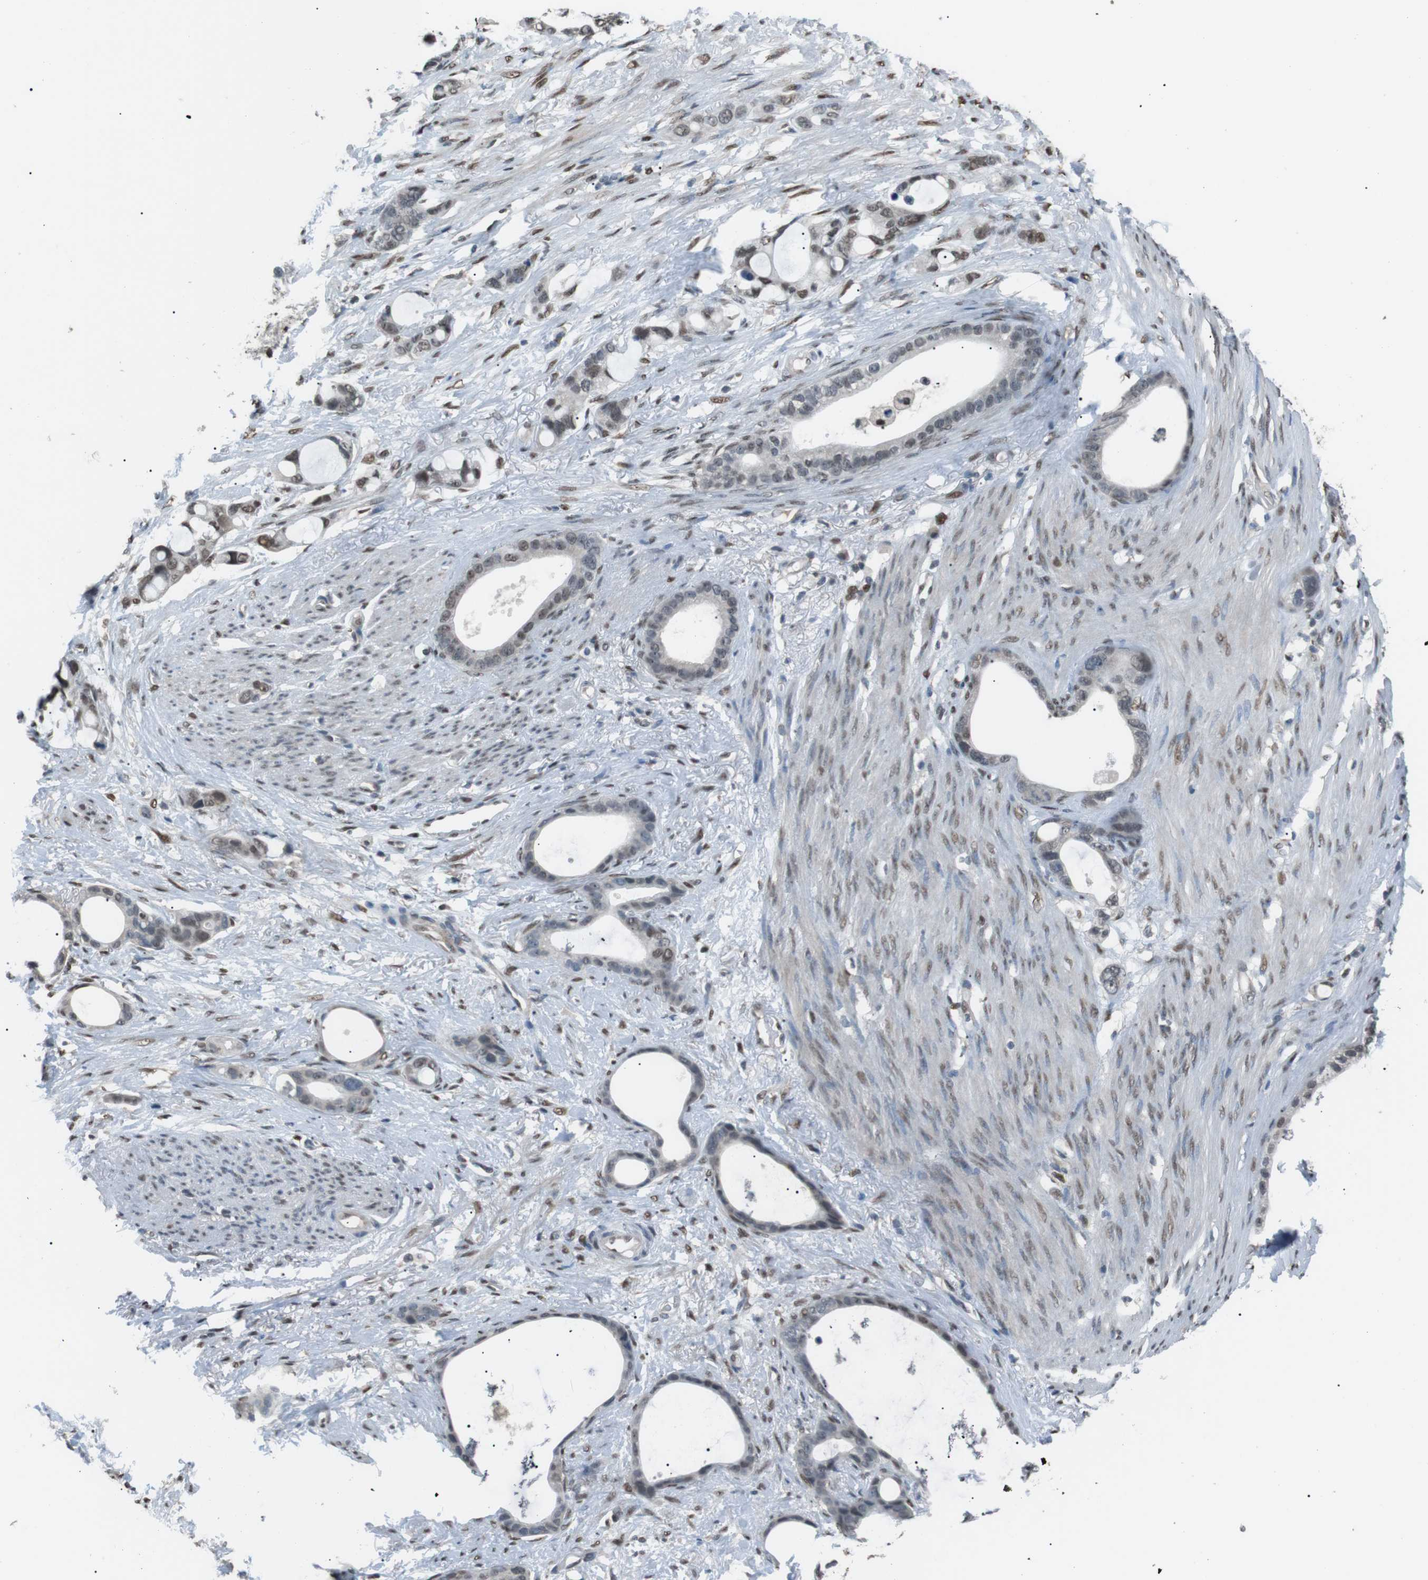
{"staining": {"intensity": "weak", "quantity": "25%-75%", "location": "nuclear"}, "tissue": "stomach cancer", "cell_type": "Tumor cells", "image_type": "cancer", "snomed": [{"axis": "morphology", "description": "Adenocarcinoma, NOS"}, {"axis": "topography", "description": "Stomach"}], "caption": "Immunohistochemistry (IHC) micrograph of neoplastic tissue: stomach cancer stained using immunohistochemistry (IHC) exhibits low levels of weak protein expression localized specifically in the nuclear of tumor cells, appearing as a nuclear brown color.", "gene": "SRPK2", "patient": {"sex": "female", "age": 75}}